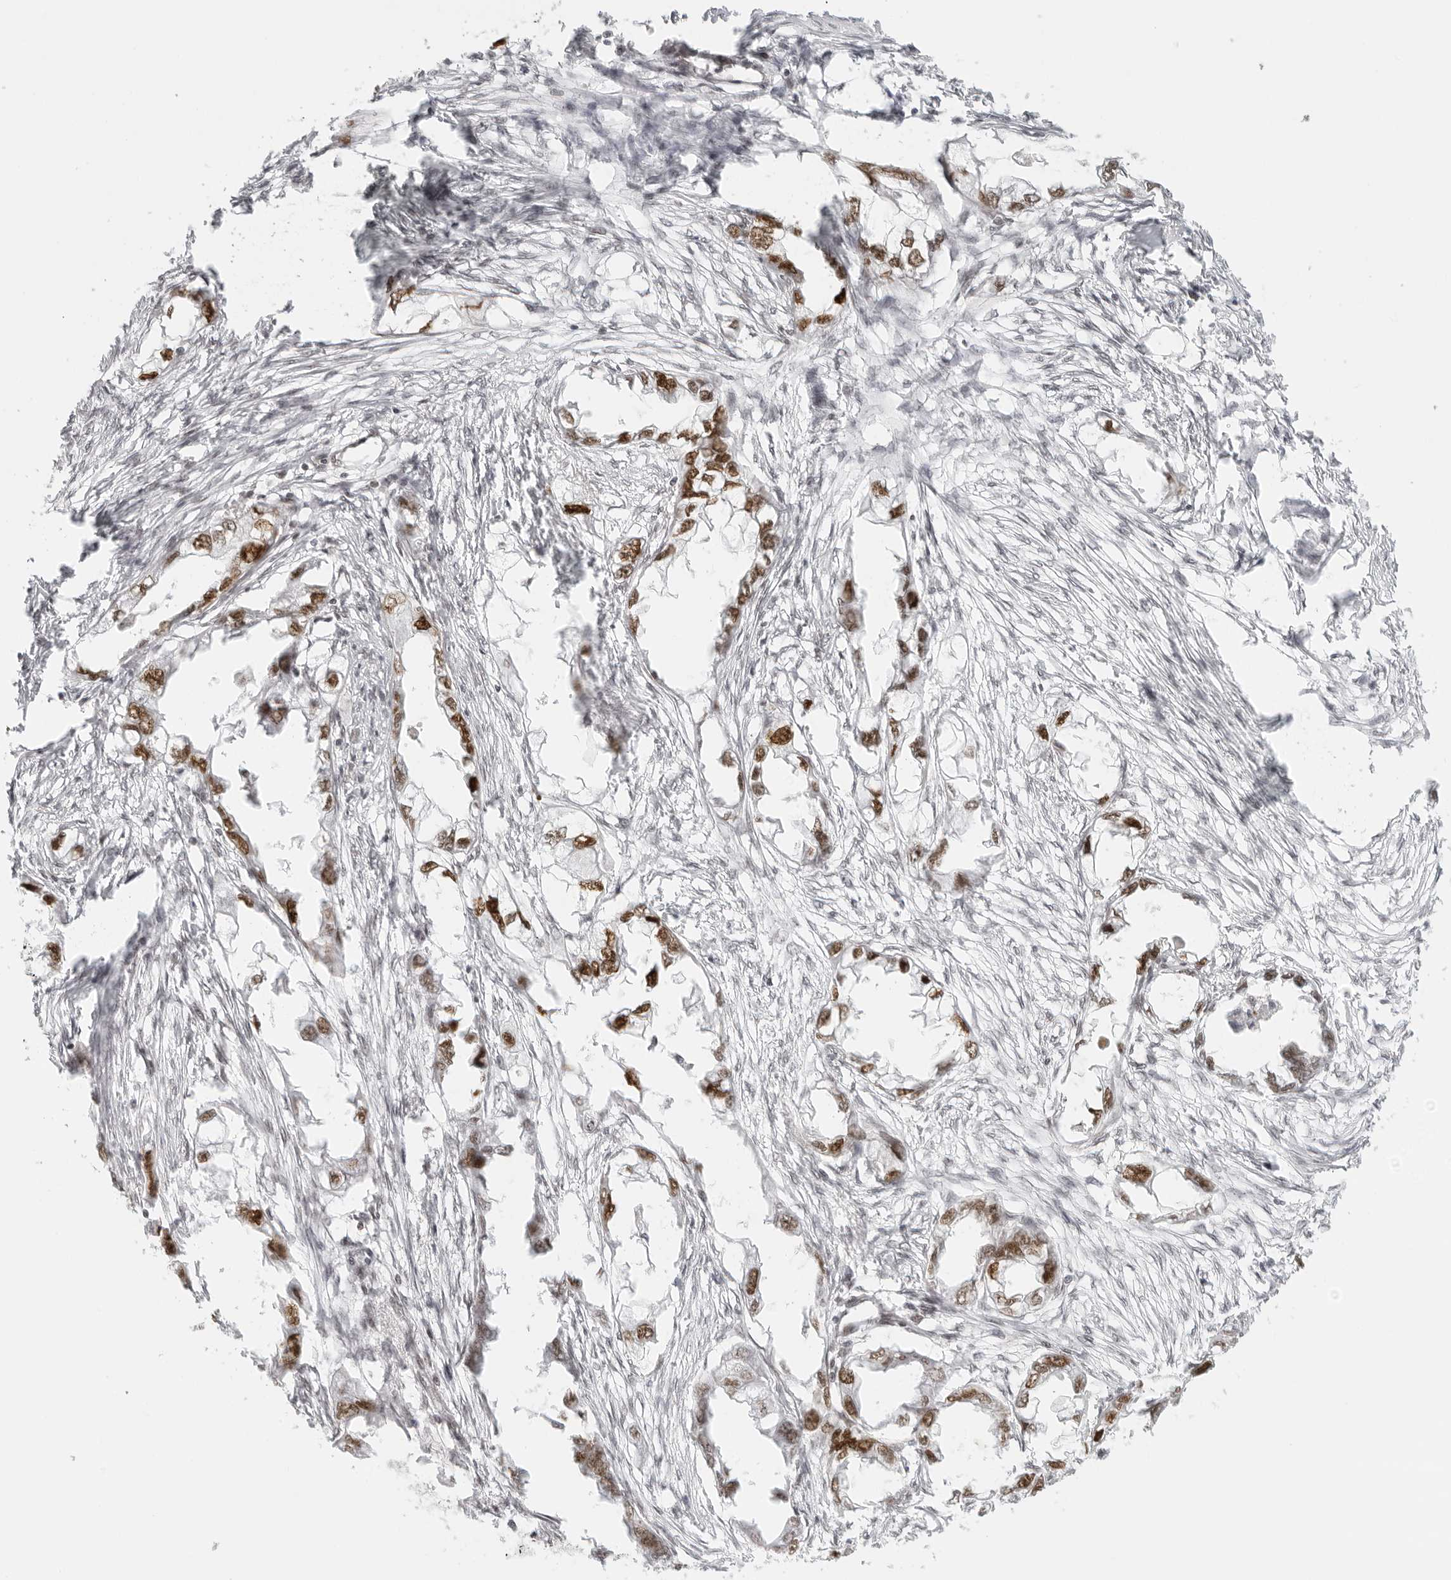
{"staining": {"intensity": "moderate", "quantity": ">75%", "location": "nuclear"}, "tissue": "endometrial cancer", "cell_type": "Tumor cells", "image_type": "cancer", "snomed": [{"axis": "morphology", "description": "Adenocarcinoma, NOS"}, {"axis": "morphology", "description": "Adenocarcinoma, metastatic, NOS"}, {"axis": "topography", "description": "Adipose tissue"}, {"axis": "topography", "description": "Endometrium"}], "caption": "Metastatic adenocarcinoma (endometrial) was stained to show a protein in brown. There is medium levels of moderate nuclear staining in about >75% of tumor cells.", "gene": "RCC1", "patient": {"sex": "female", "age": 67}}